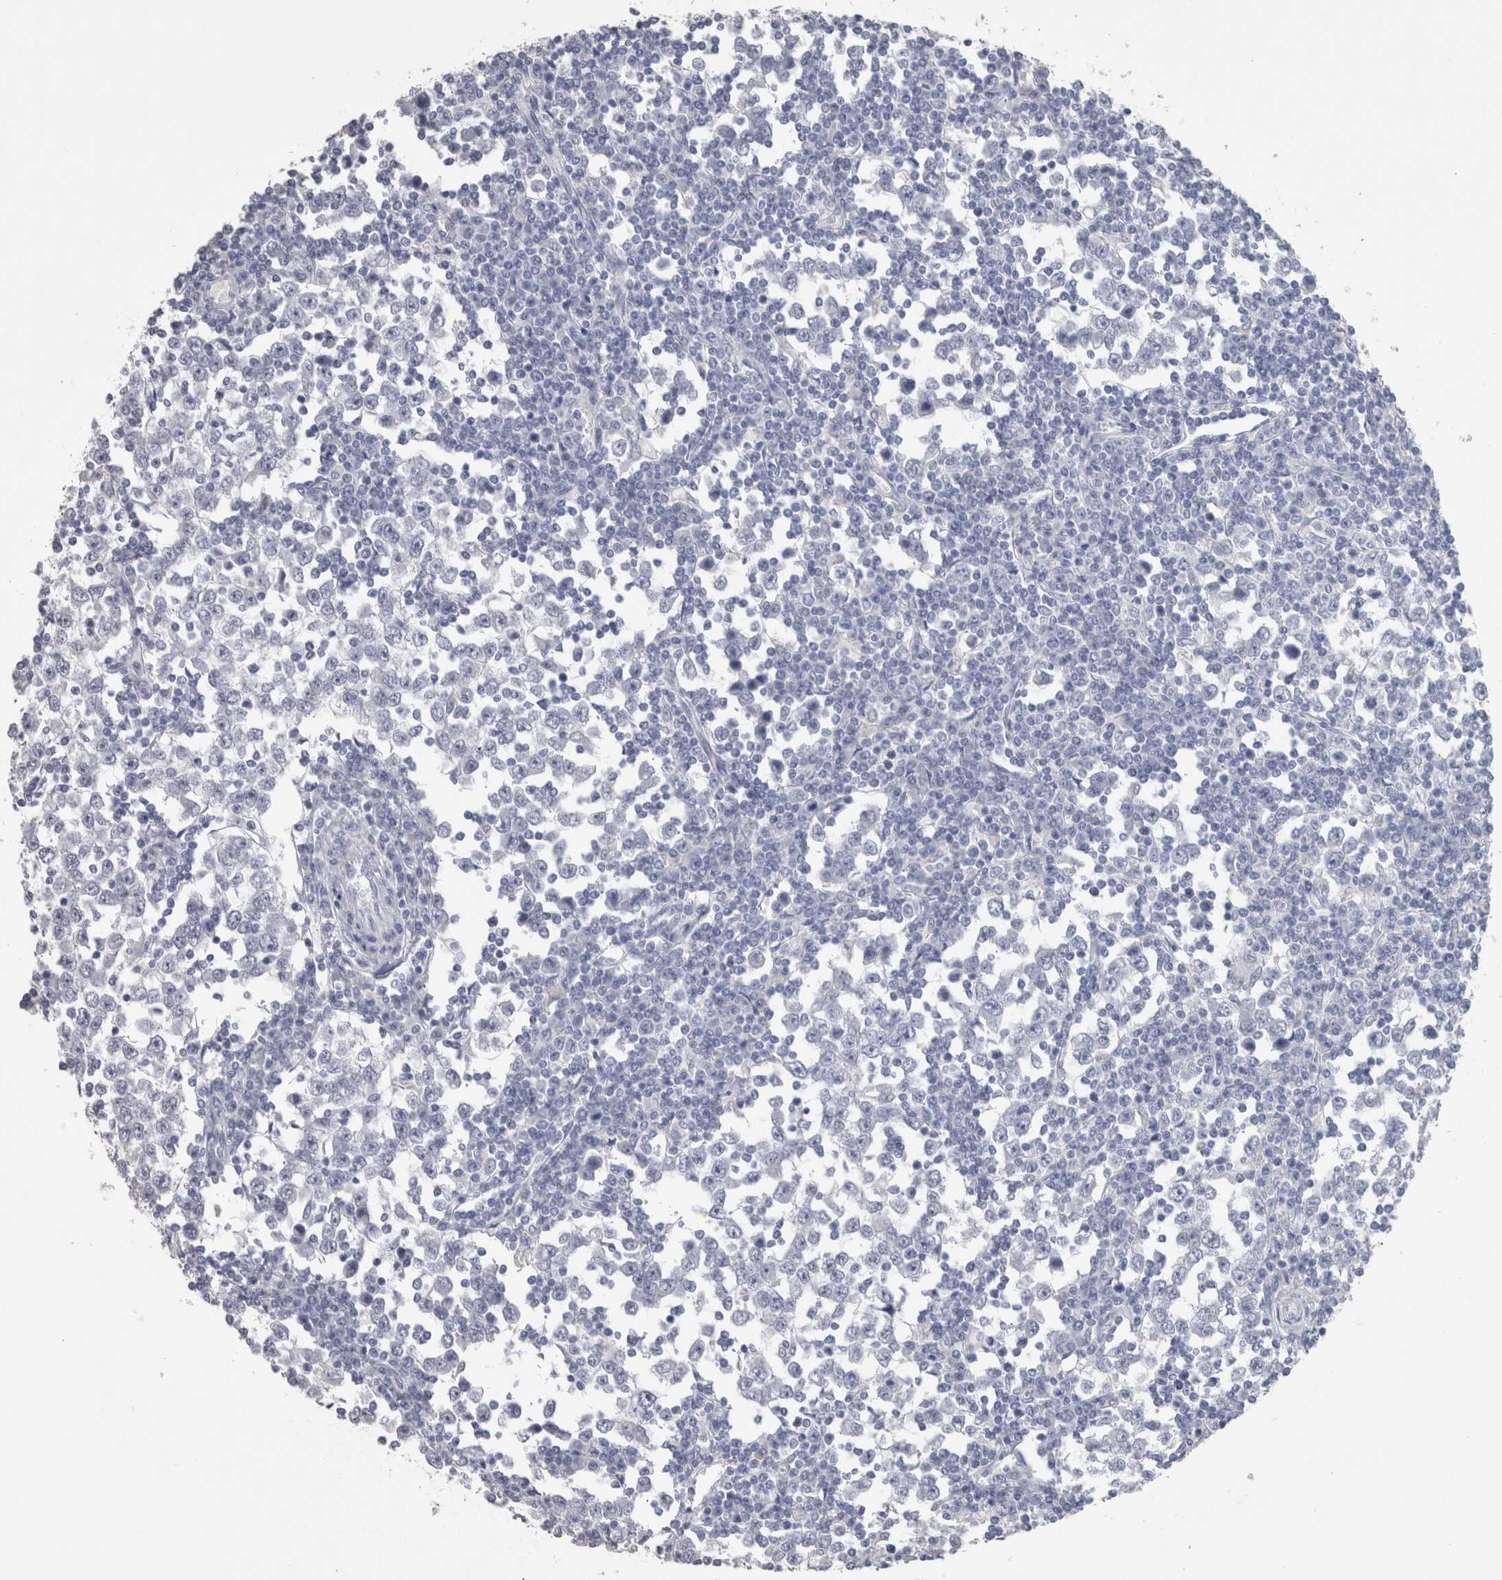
{"staining": {"intensity": "negative", "quantity": "none", "location": "none"}, "tissue": "testis cancer", "cell_type": "Tumor cells", "image_type": "cancer", "snomed": [{"axis": "morphology", "description": "Seminoma, NOS"}, {"axis": "topography", "description": "Testis"}], "caption": "Tumor cells are negative for protein expression in human seminoma (testis).", "gene": "CA8", "patient": {"sex": "male", "age": 65}}